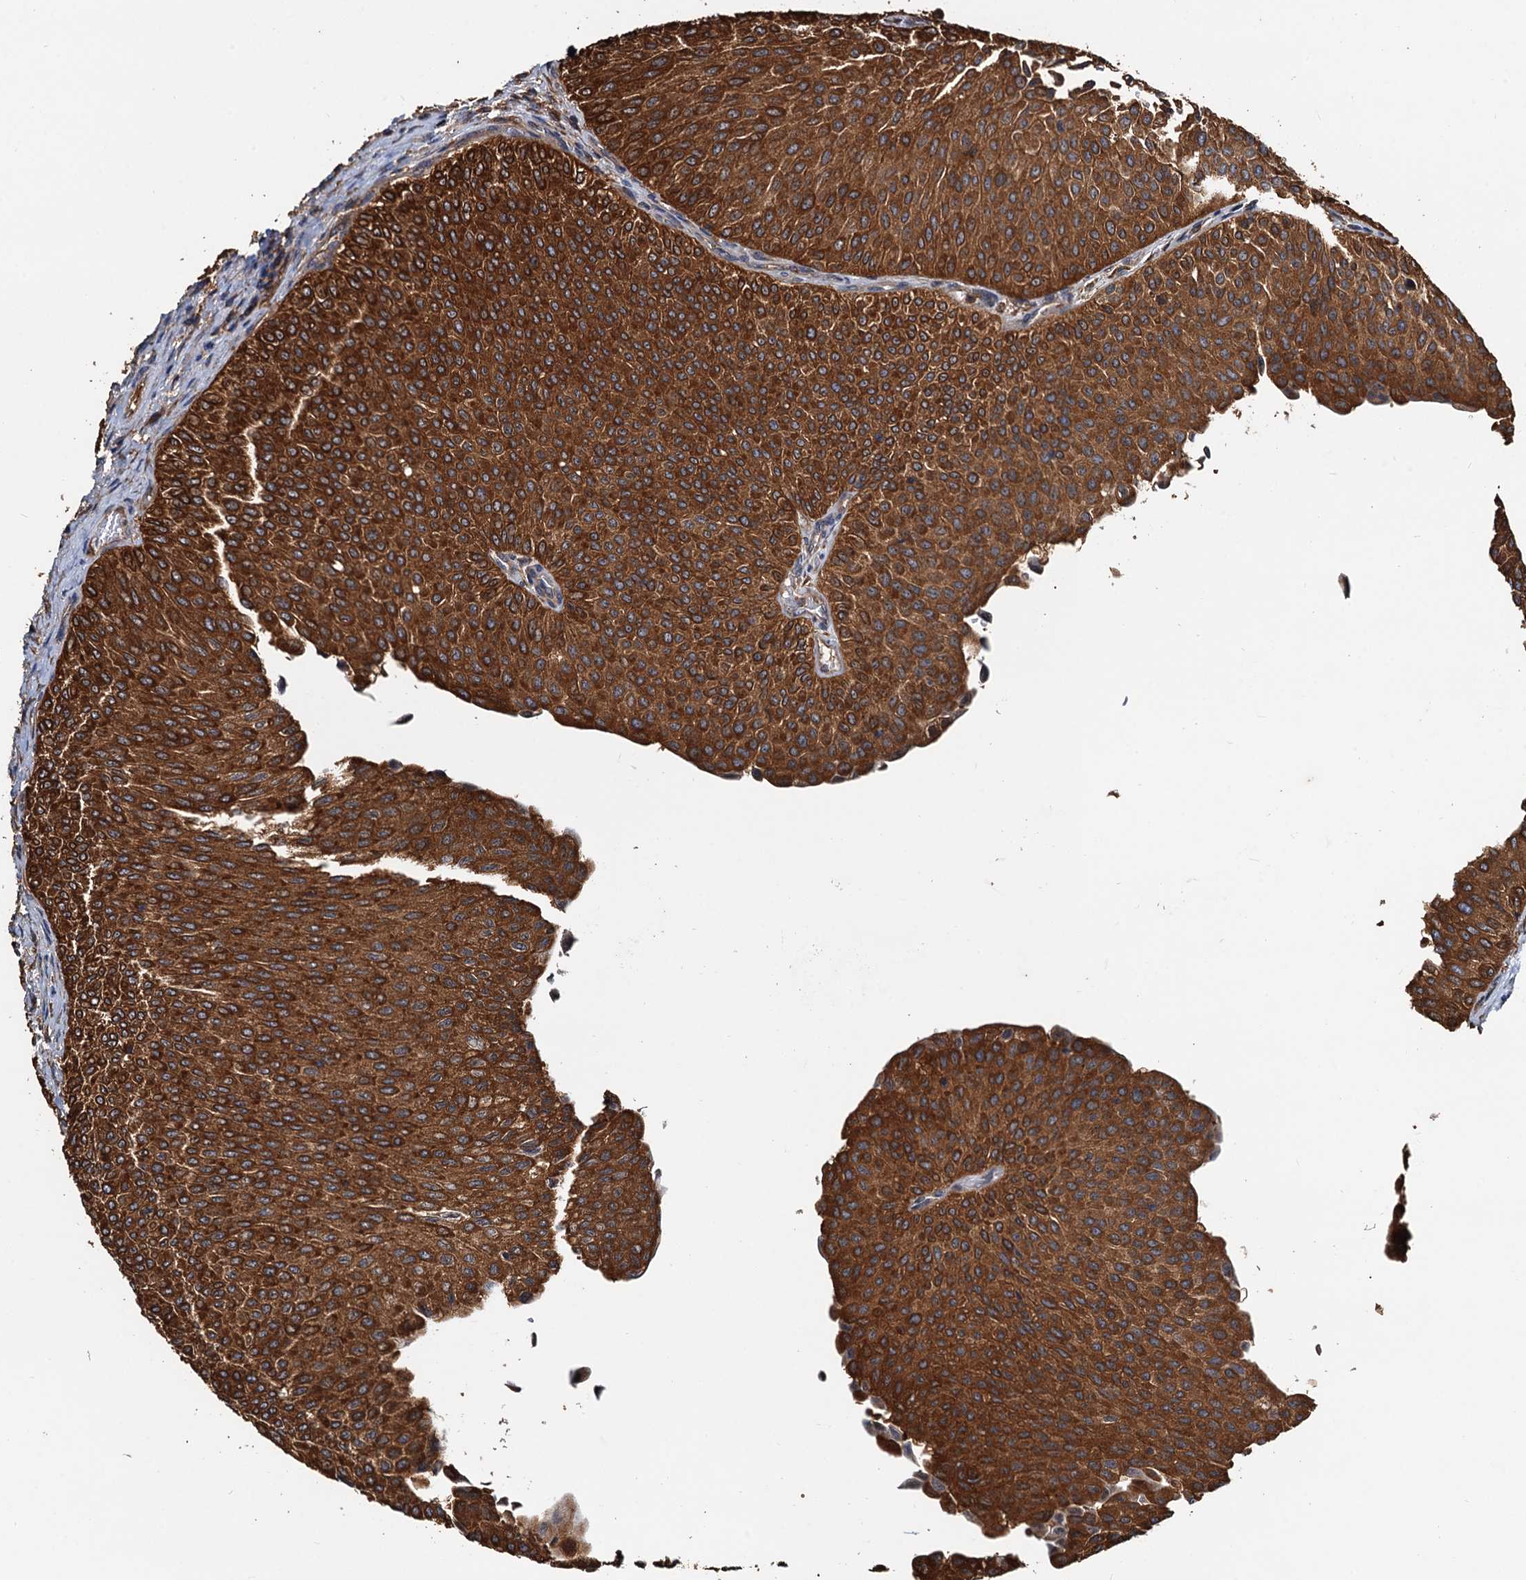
{"staining": {"intensity": "strong", "quantity": ">75%", "location": "cytoplasmic/membranous"}, "tissue": "urothelial cancer", "cell_type": "Tumor cells", "image_type": "cancer", "snomed": [{"axis": "morphology", "description": "Urothelial carcinoma, Low grade"}, {"axis": "topography", "description": "Urinary bladder"}], "caption": "Immunohistochemistry photomicrograph of neoplastic tissue: urothelial cancer stained using immunohistochemistry demonstrates high levels of strong protein expression localized specifically in the cytoplasmic/membranous of tumor cells, appearing as a cytoplasmic/membranous brown color.", "gene": "USP6NL", "patient": {"sex": "male", "age": 78}}